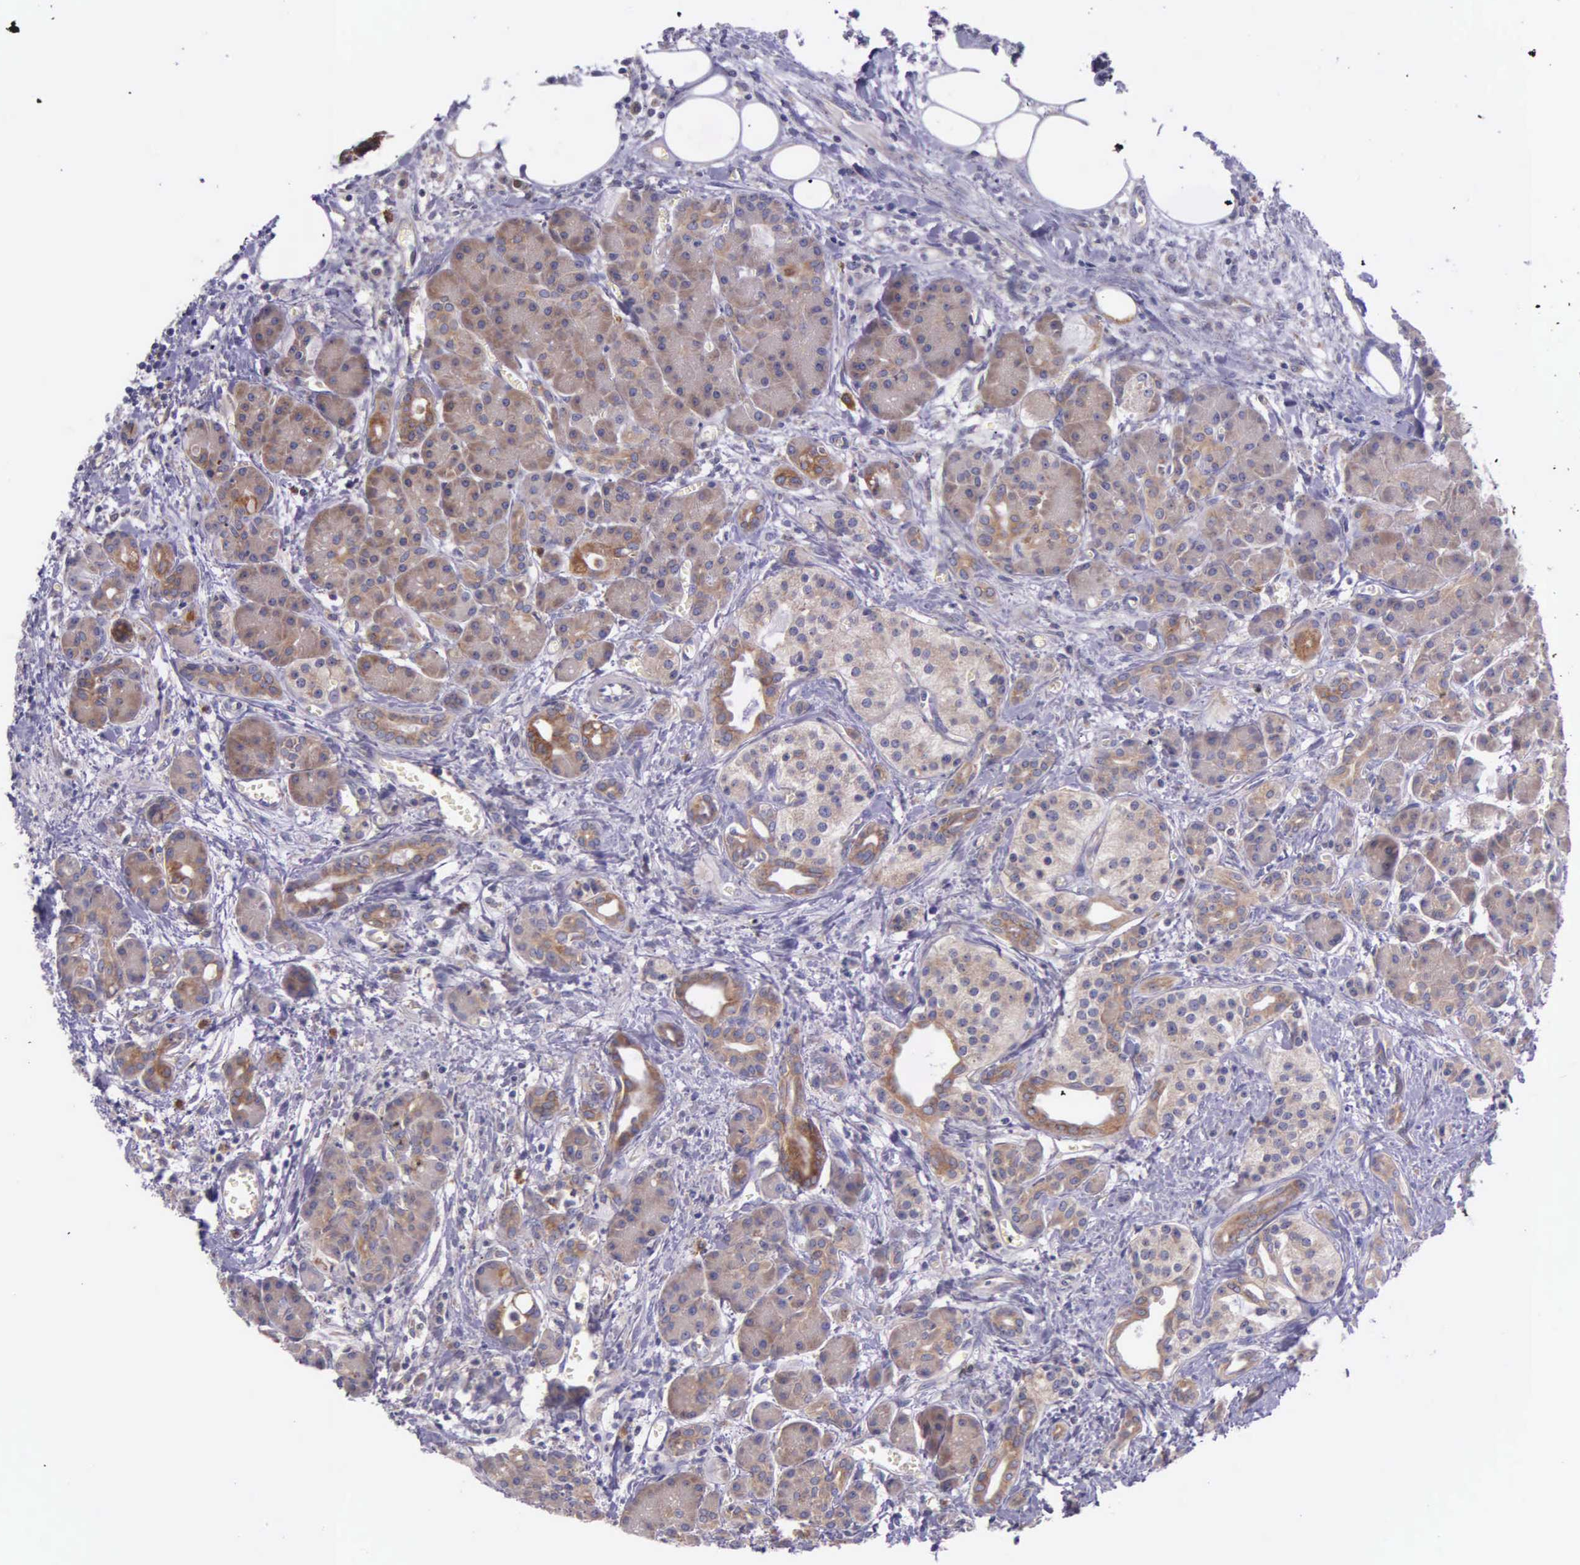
{"staining": {"intensity": "strong", "quantity": ">75%", "location": "cytoplasmic/membranous"}, "tissue": "pancreas", "cell_type": "Exocrine glandular cells", "image_type": "normal", "snomed": [{"axis": "morphology", "description": "Normal tissue, NOS"}, {"axis": "topography", "description": "Pancreas"}], "caption": "IHC histopathology image of normal pancreas stained for a protein (brown), which demonstrates high levels of strong cytoplasmic/membranous positivity in approximately >75% of exocrine glandular cells.", "gene": "NSDHL", "patient": {"sex": "male", "age": 73}}